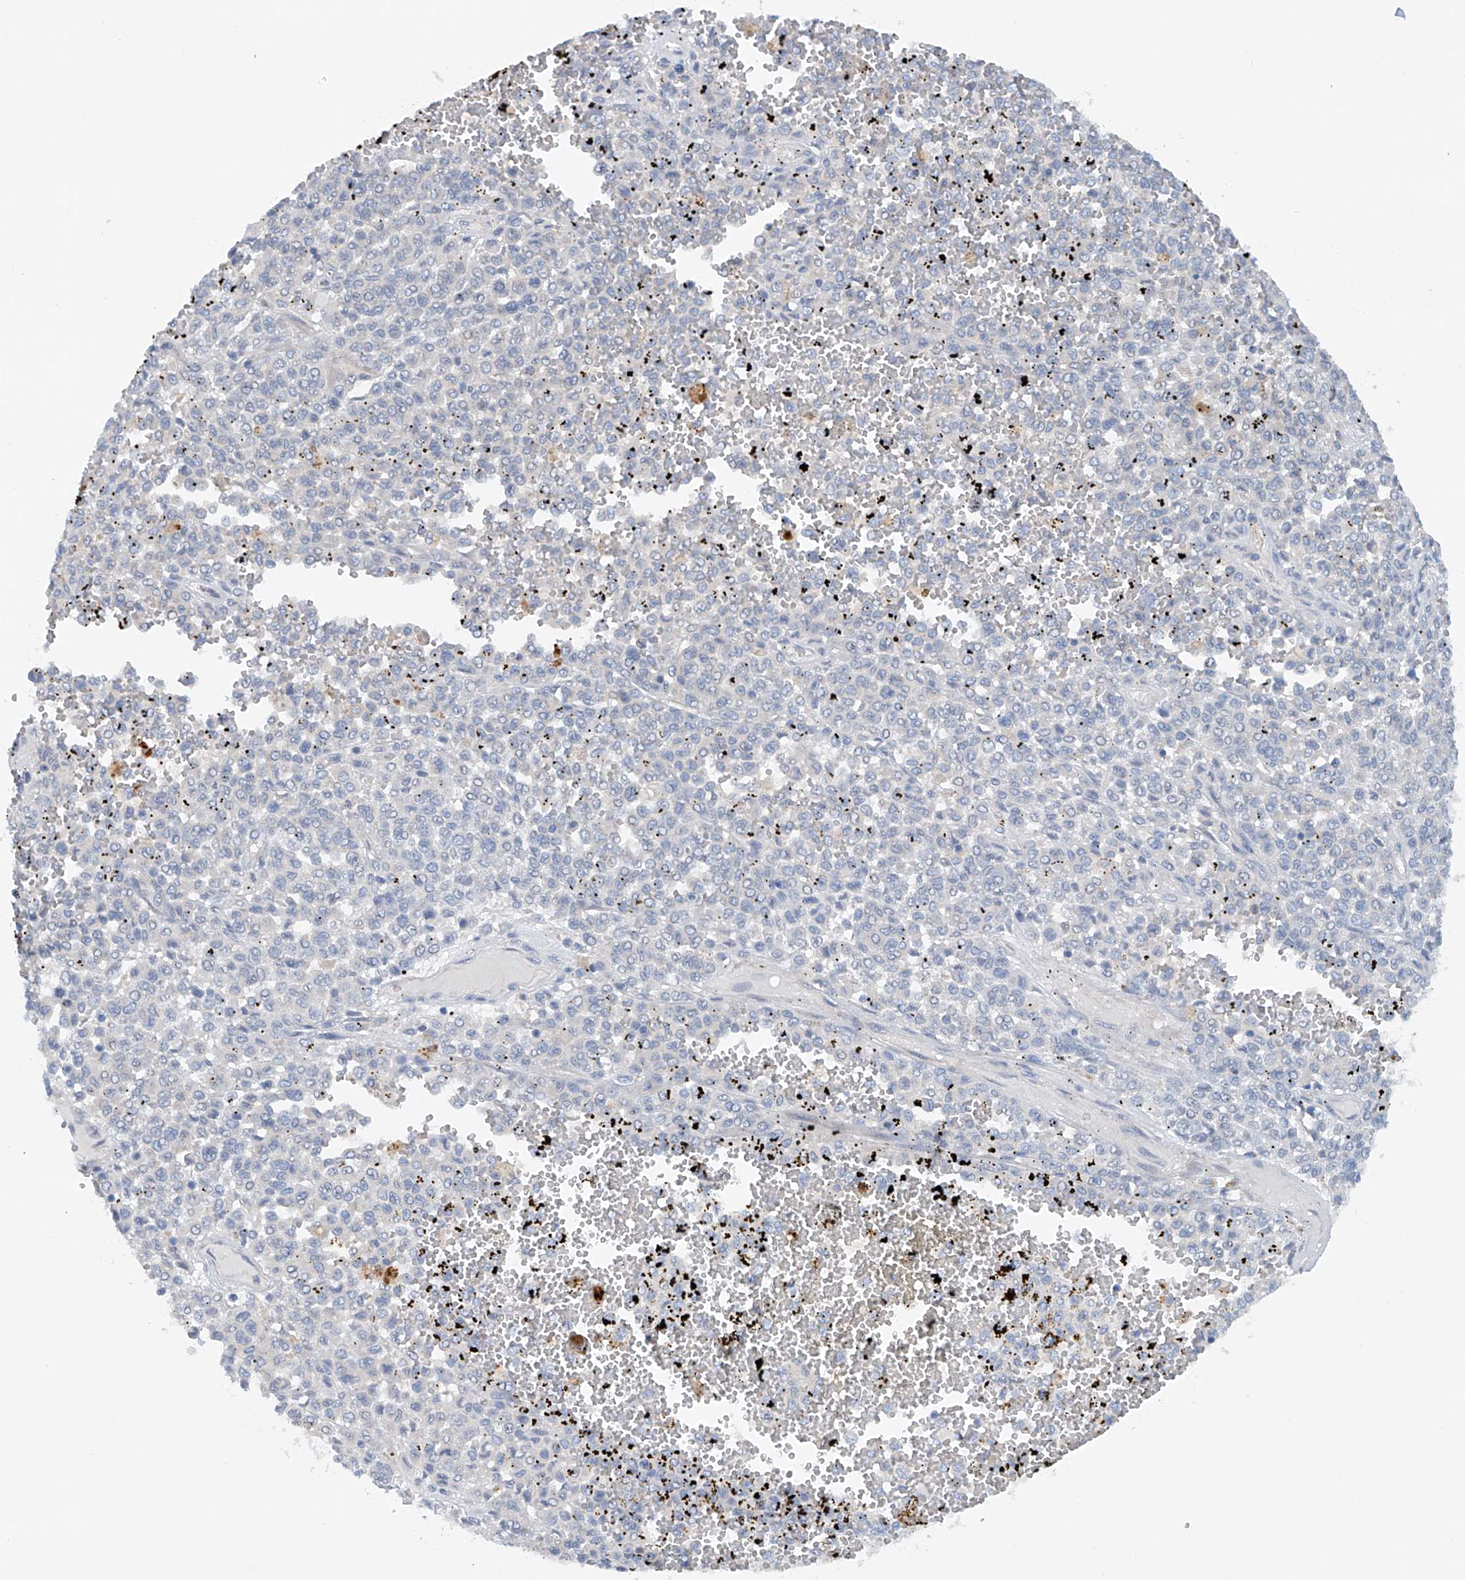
{"staining": {"intensity": "negative", "quantity": "none", "location": "none"}, "tissue": "melanoma", "cell_type": "Tumor cells", "image_type": "cancer", "snomed": [{"axis": "morphology", "description": "Malignant melanoma, Metastatic site"}, {"axis": "topography", "description": "Pancreas"}], "caption": "Histopathology image shows no significant protein staining in tumor cells of malignant melanoma (metastatic site).", "gene": "CEP85L", "patient": {"sex": "female", "age": 30}}